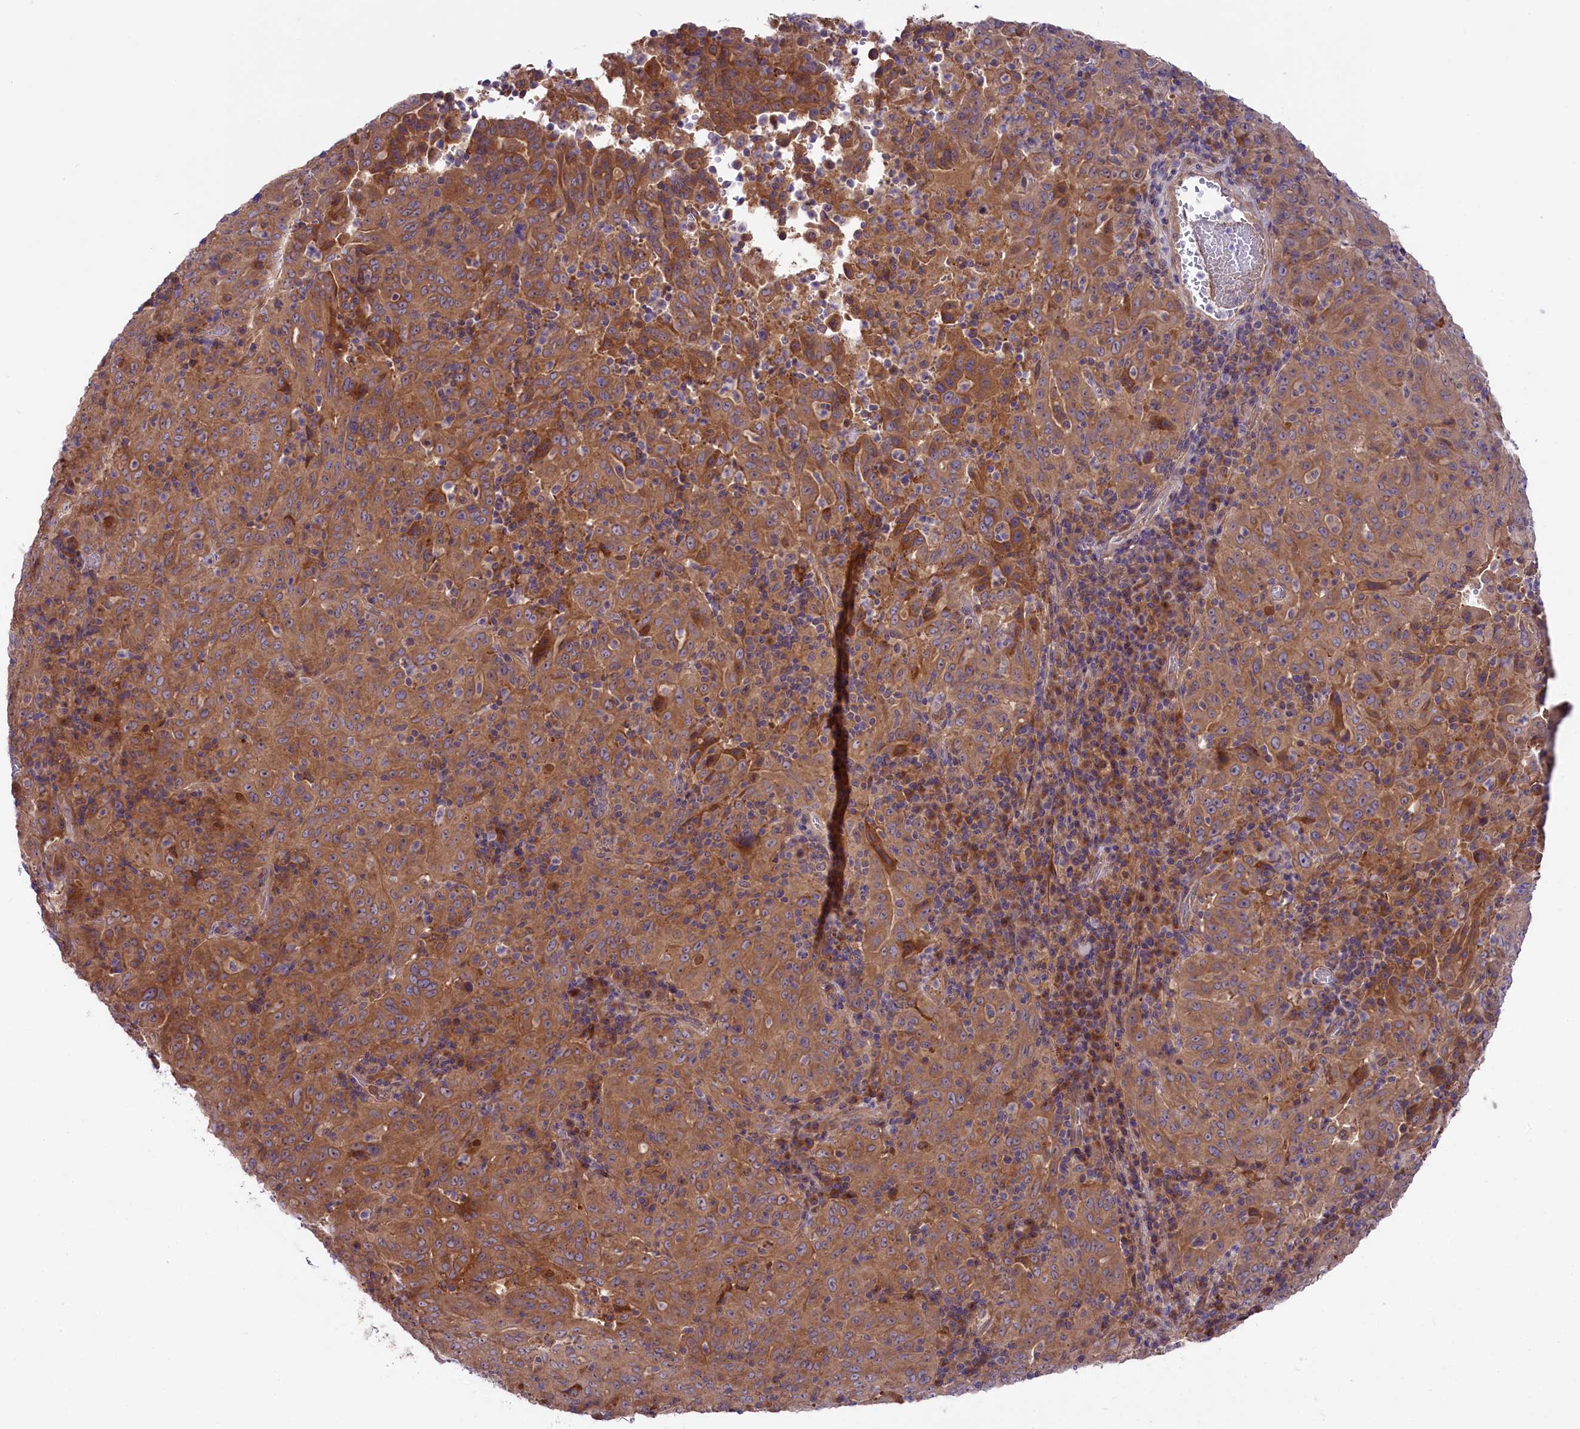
{"staining": {"intensity": "moderate", "quantity": ">75%", "location": "cytoplasmic/membranous"}, "tissue": "pancreatic cancer", "cell_type": "Tumor cells", "image_type": "cancer", "snomed": [{"axis": "morphology", "description": "Adenocarcinoma, NOS"}, {"axis": "topography", "description": "Pancreas"}], "caption": "Moderate cytoplasmic/membranous positivity is present in approximately >75% of tumor cells in pancreatic cancer. Using DAB (brown) and hematoxylin (blue) stains, captured at high magnification using brightfield microscopy.", "gene": "COG8", "patient": {"sex": "male", "age": 63}}